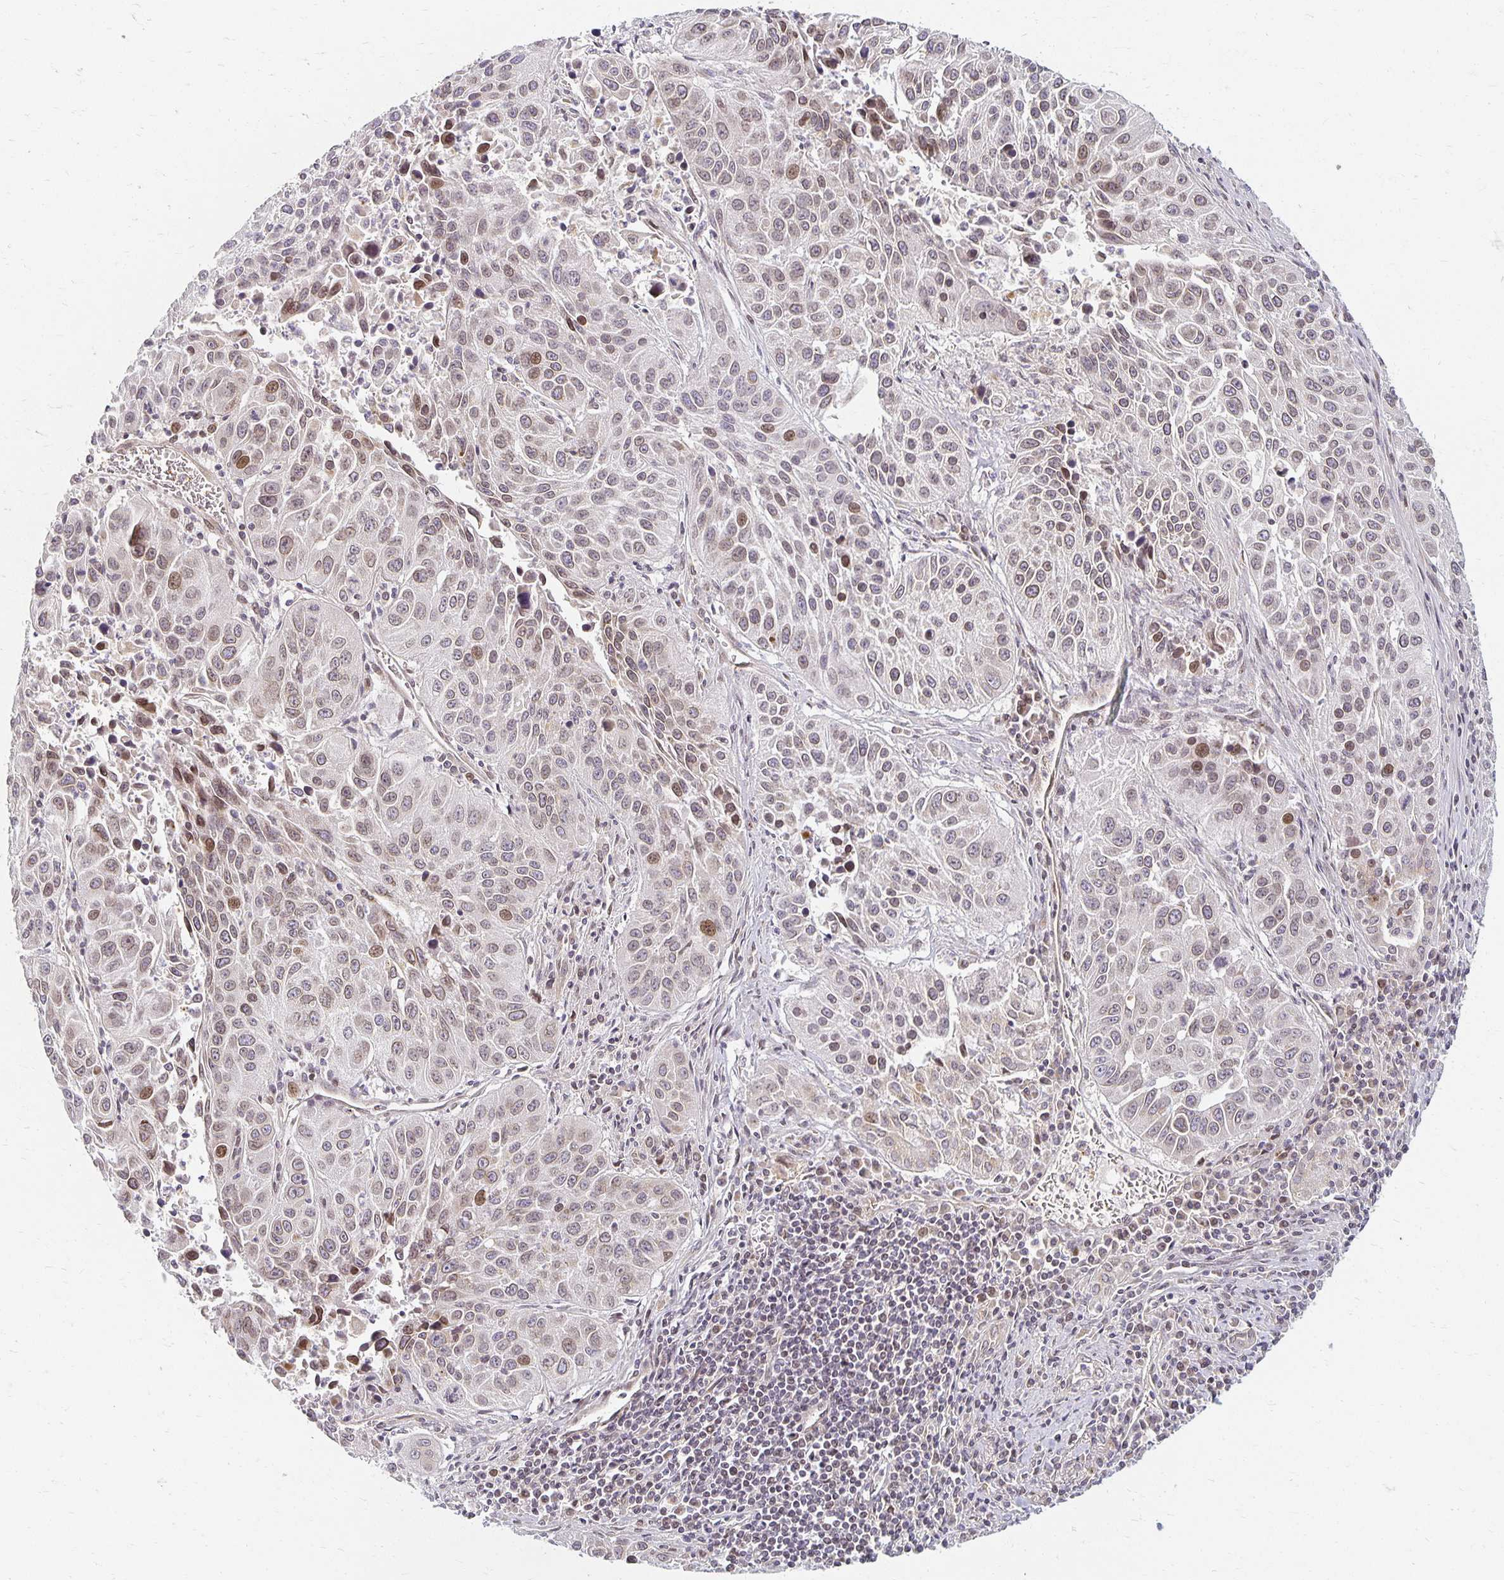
{"staining": {"intensity": "moderate", "quantity": "25%-75%", "location": "cytoplasmic/membranous,nuclear"}, "tissue": "lung cancer", "cell_type": "Tumor cells", "image_type": "cancer", "snomed": [{"axis": "morphology", "description": "Squamous cell carcinoma, NOS"}, {"axis": "topography", "description": "Lung"}], "caption": "DAB (3,3'-diaminobenzidine) immunohistochemical staining of human lung squamous cell carcinoma shows moderate cytoplasmic/membranous and nuclear protein positivity in about 25%-75% of tumor cells. The staining was performed using DAB to visualize the protein expression in brown, while the nuclei were stained in blue with hematoxylin (Magnification: 20x).", "gene": "EHF", "patient": {"sex": "female", "age": 61}}